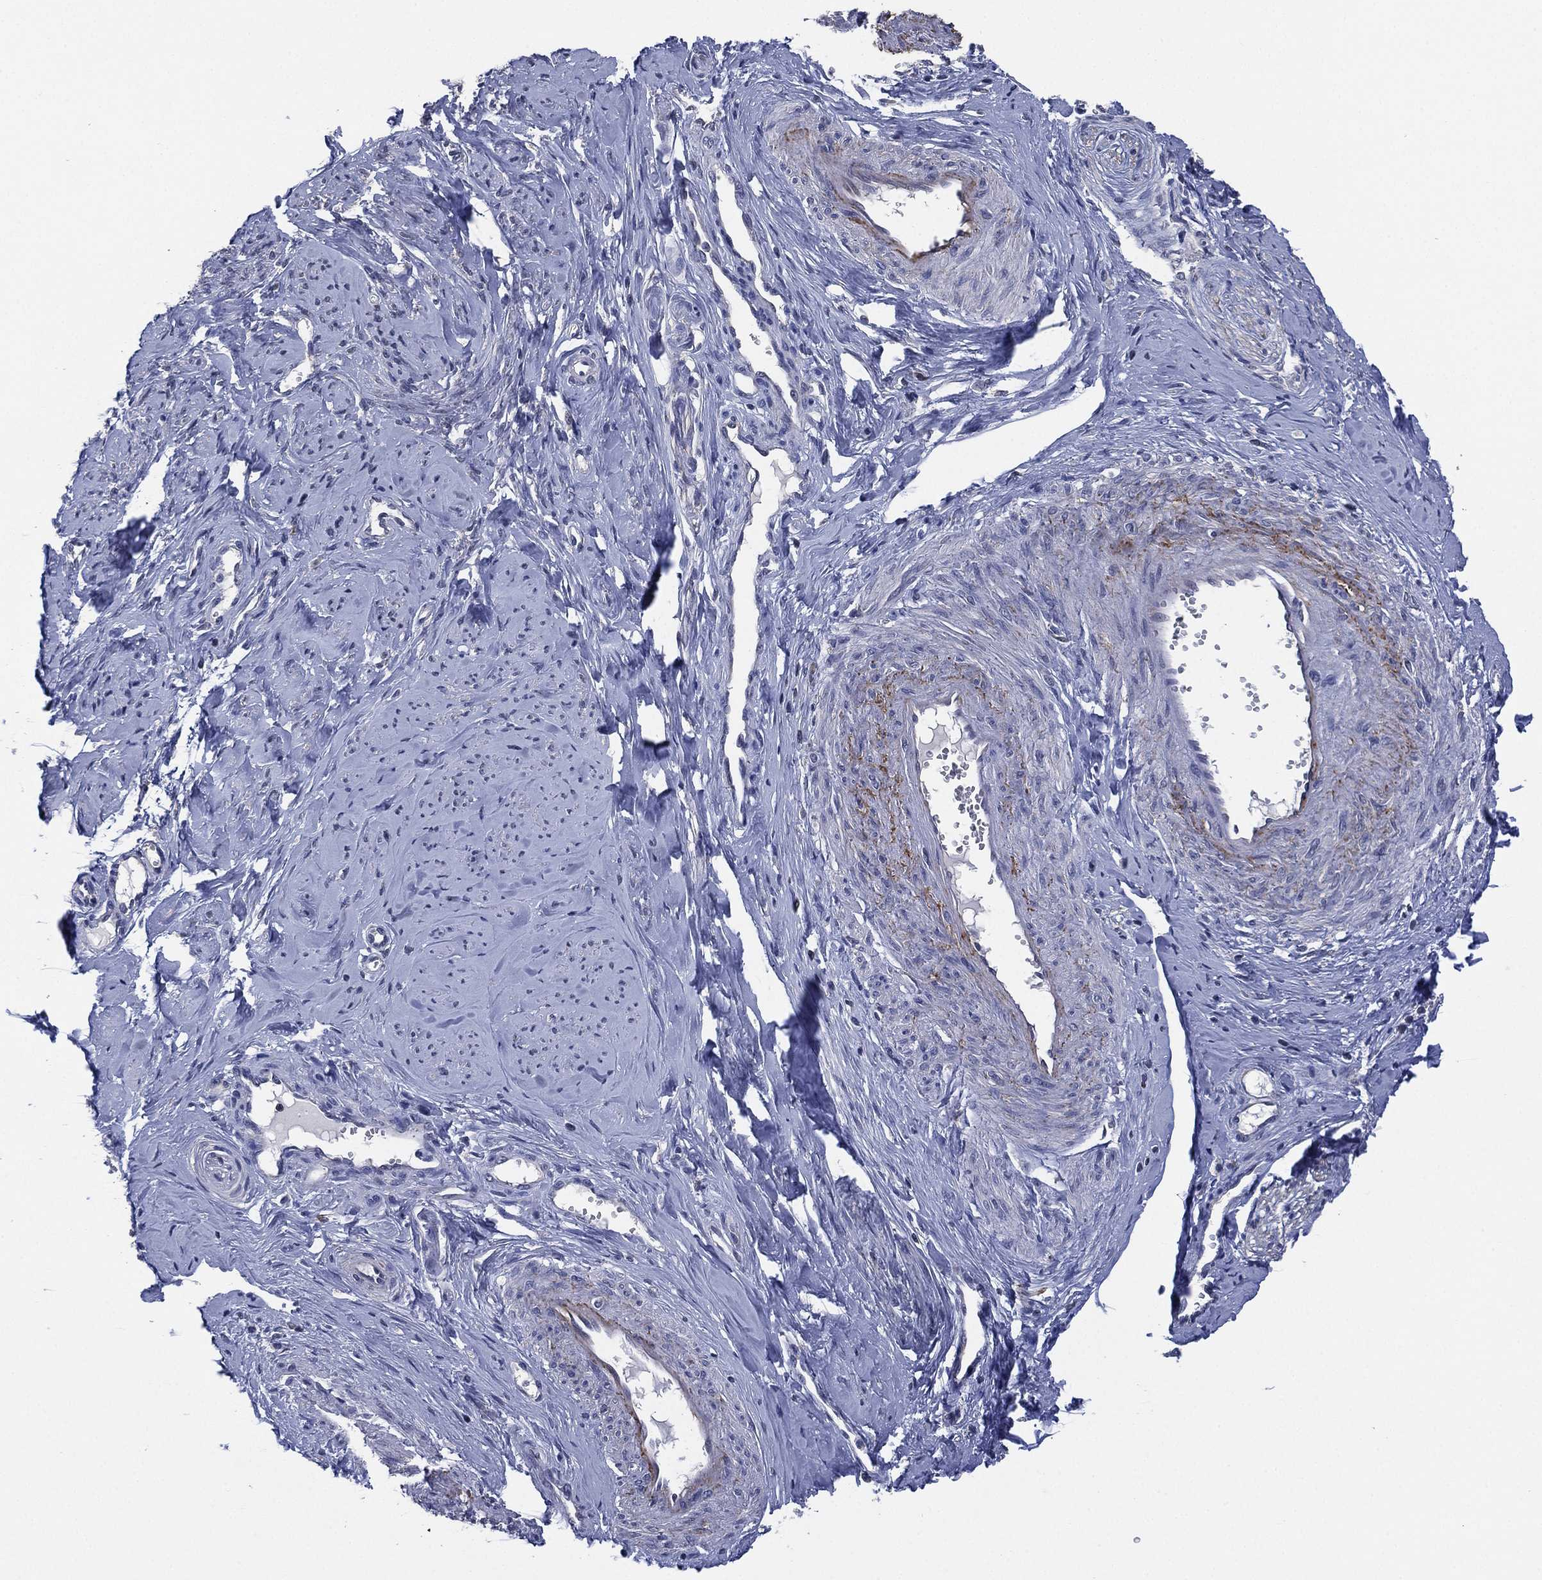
{"staining": {"intensity": "negative", "quantity": "none", "location": "none"}, "tissue": "smooth muscle", "cell_type": "Smooth muscle cells", "image_type": "normal", "snomed": [{"axis": "morphology", "description": "Normal tissue, NOS"}, {"axis": "topography", "description": "Smooth muscle"}], "caption": "IHC of benign smooth muscle displays no expression in smooth muscle cells.", "gene": "SELENOO", "patient": {"sex": "female", "age": 48}}